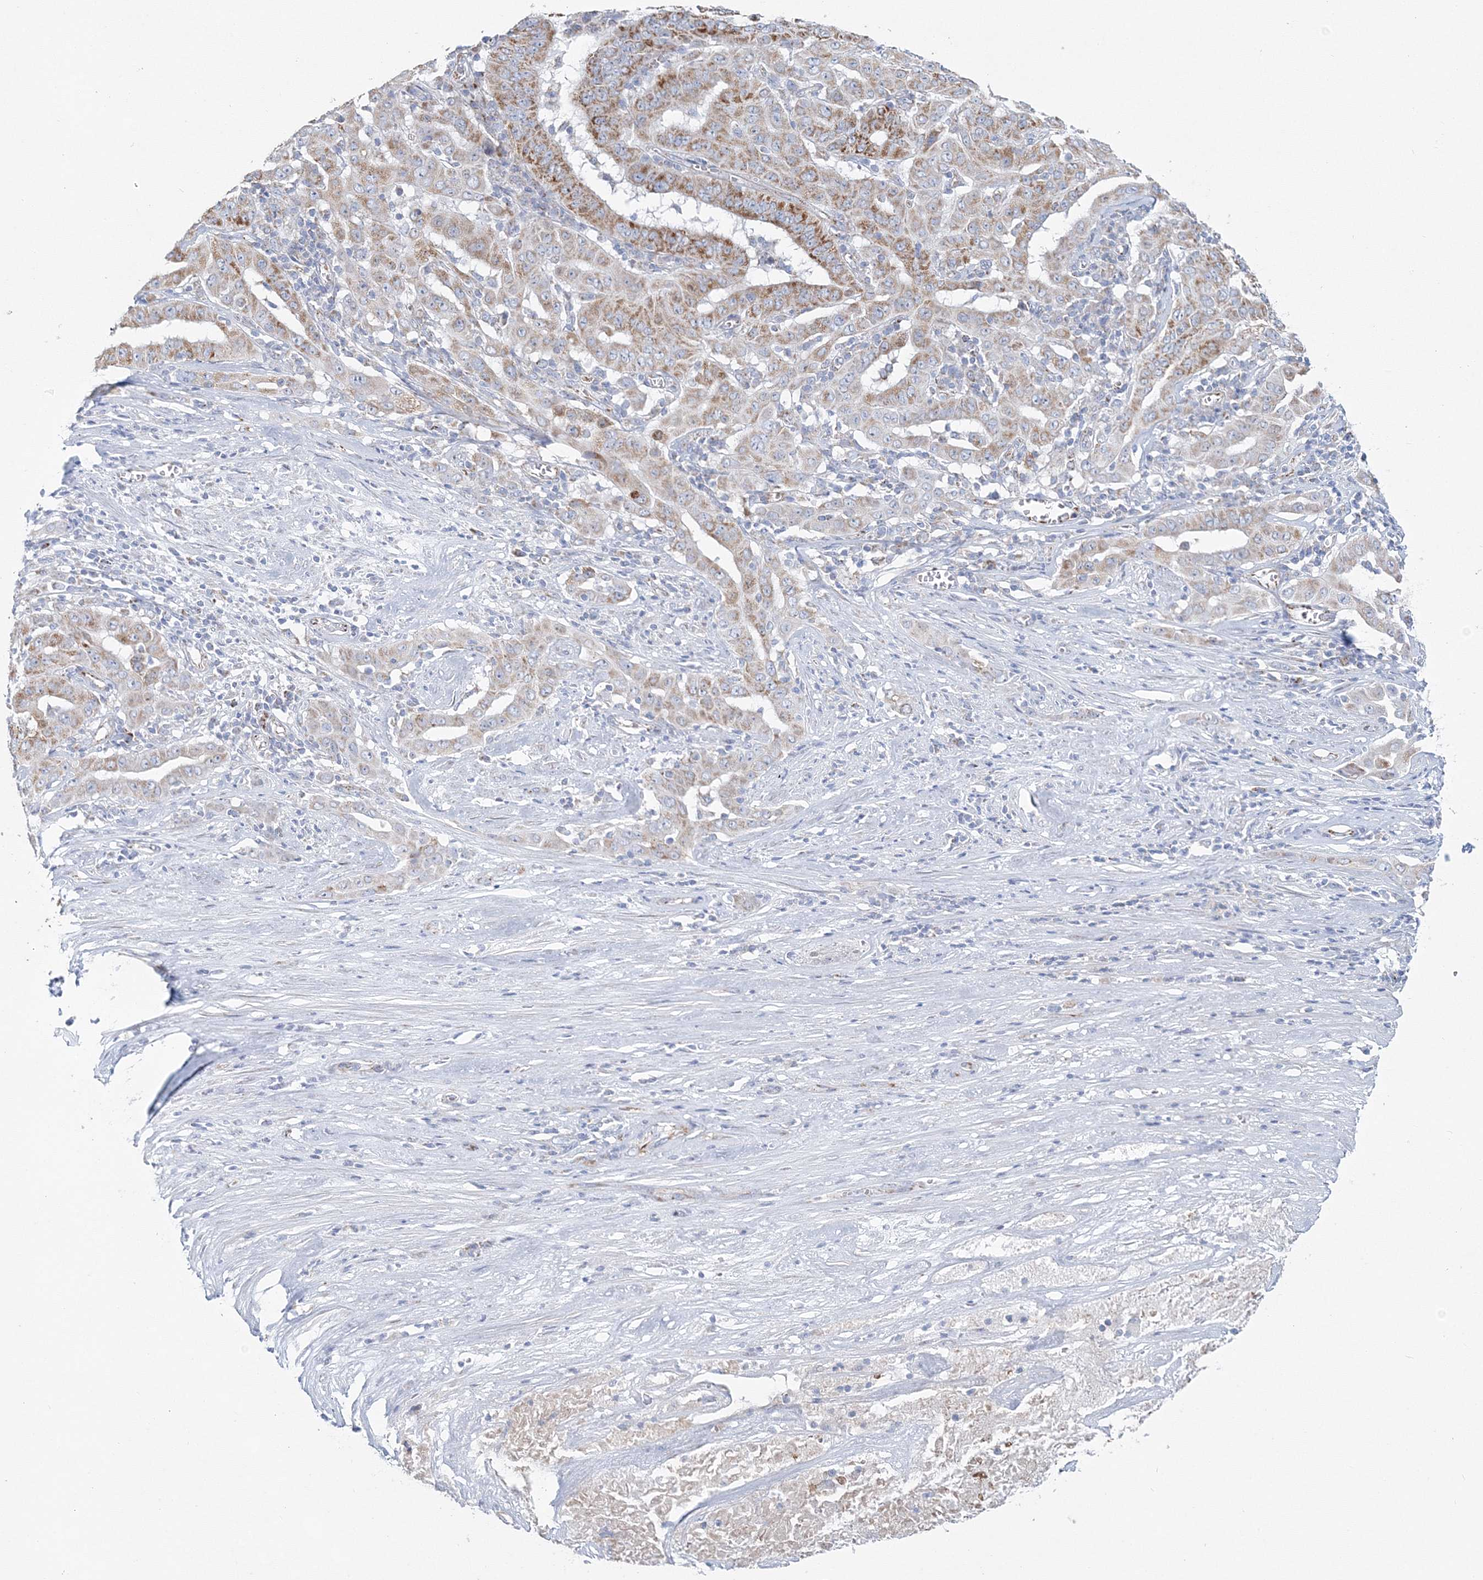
{"staining": {"intensity": "moderate", "quantity": ">75%", "location": "cytoplasmic/membranous"}, "tissue": "pancreatic cancer", "cell_type": "Tumor cells", "image_type": "cancer", "snomed": [{"axis": "morphology", "description": "Adenocarcinoma, NOS"}, {"axis": "topography", "description": "Pancreas"}], "caption": "Moderate cytoplasmic/membranous protein expression is appreciated in about >75% of tumor cells in pancreatic adenocarcinoma.", "gene": "HIBCH", "patient": {"sex": "male", "age": 63}}